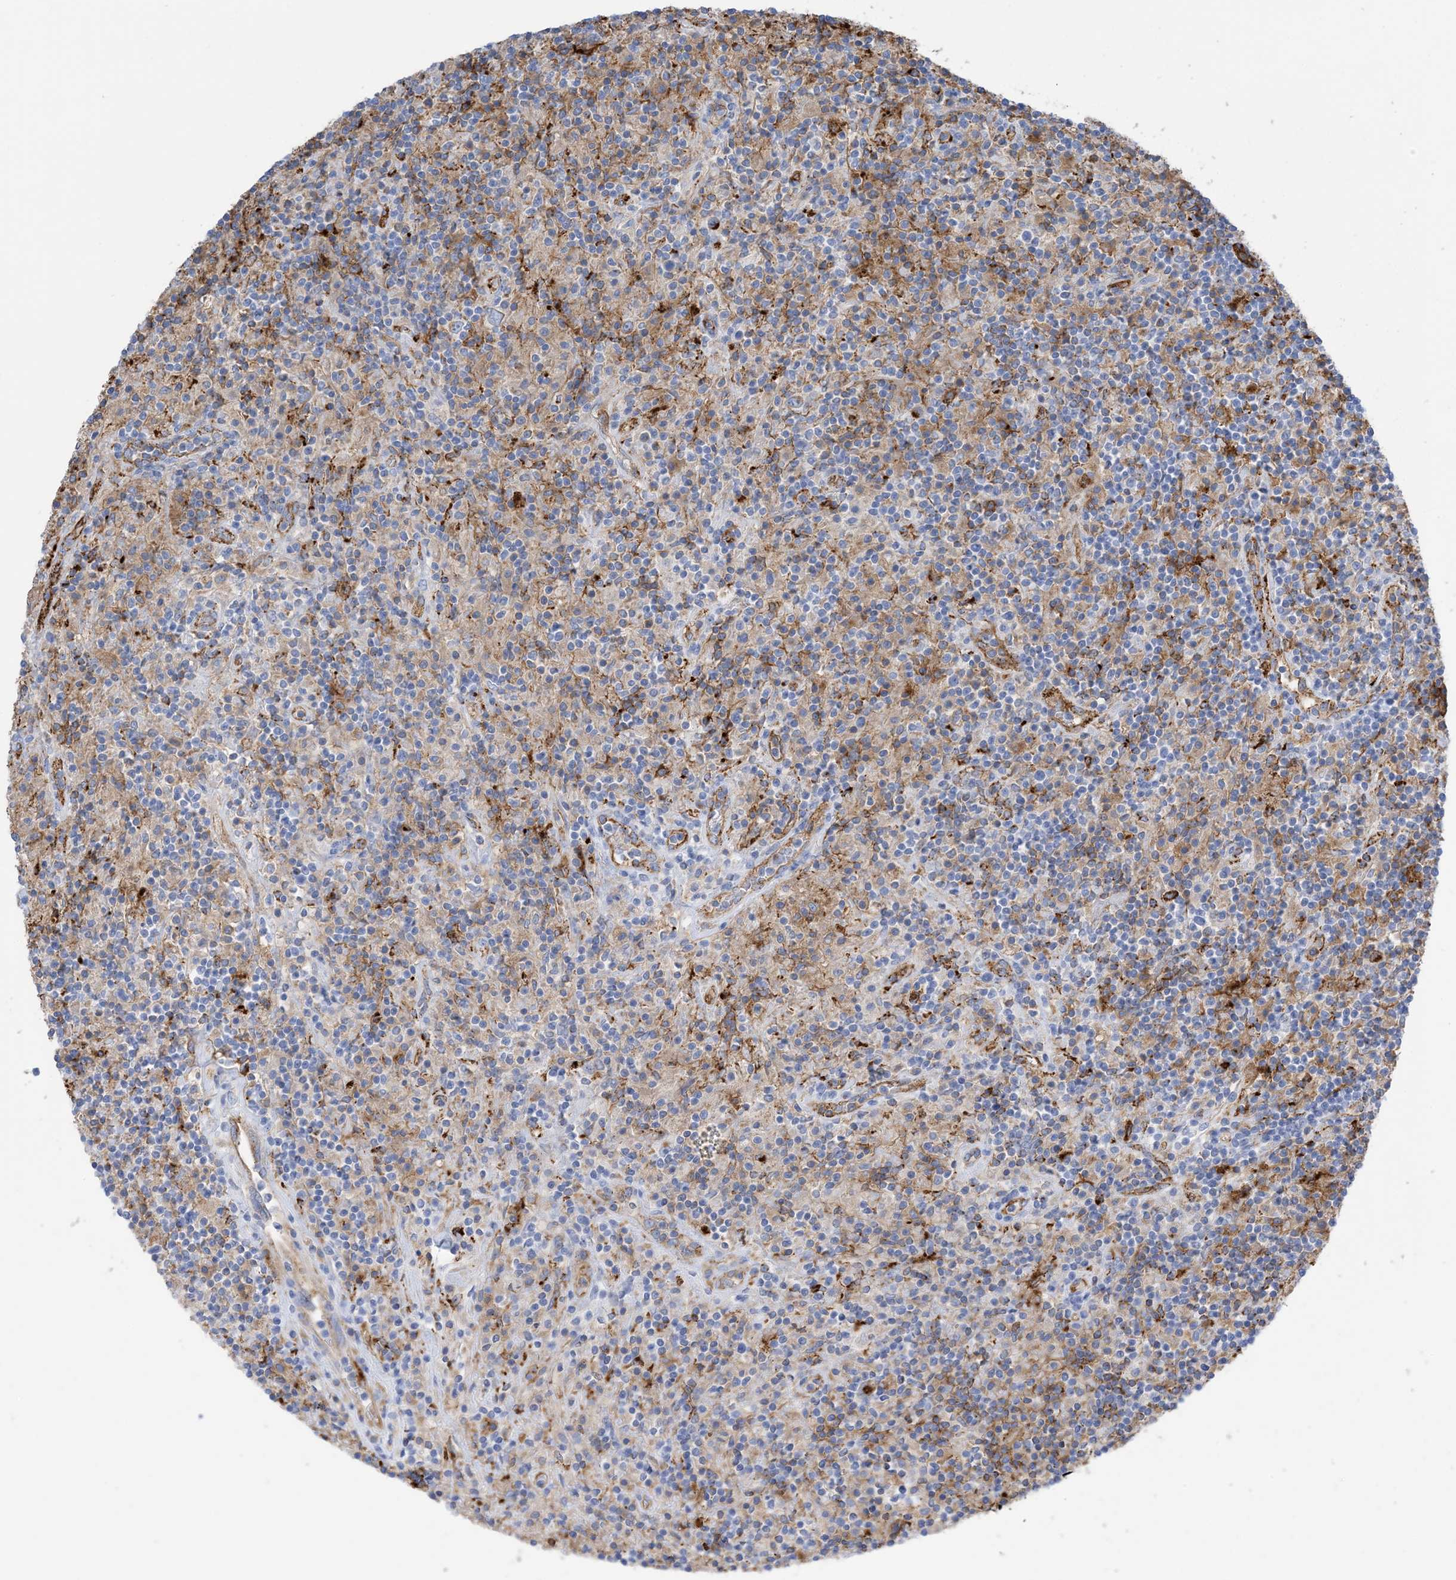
{"staining": {"intensity": "negative", "quantity": "none", "location": "none"}, "tissue": "lymphoma", "cell_type": "Tumor cells", "image_type": "cancer", "snomed": [{"axis": "morphology", "description": "Hodgkin's disease, NOS"}, {"axis": "topography", "description": "Lymph node"}], "caption": "DAB (3,3'-diaminobenzidine) immunohistochemical staining of lymphoma demonstrates no significant expression in tumor cells.", "gene": "DPH3", "patient": {"sex": "male", "age": 70}}